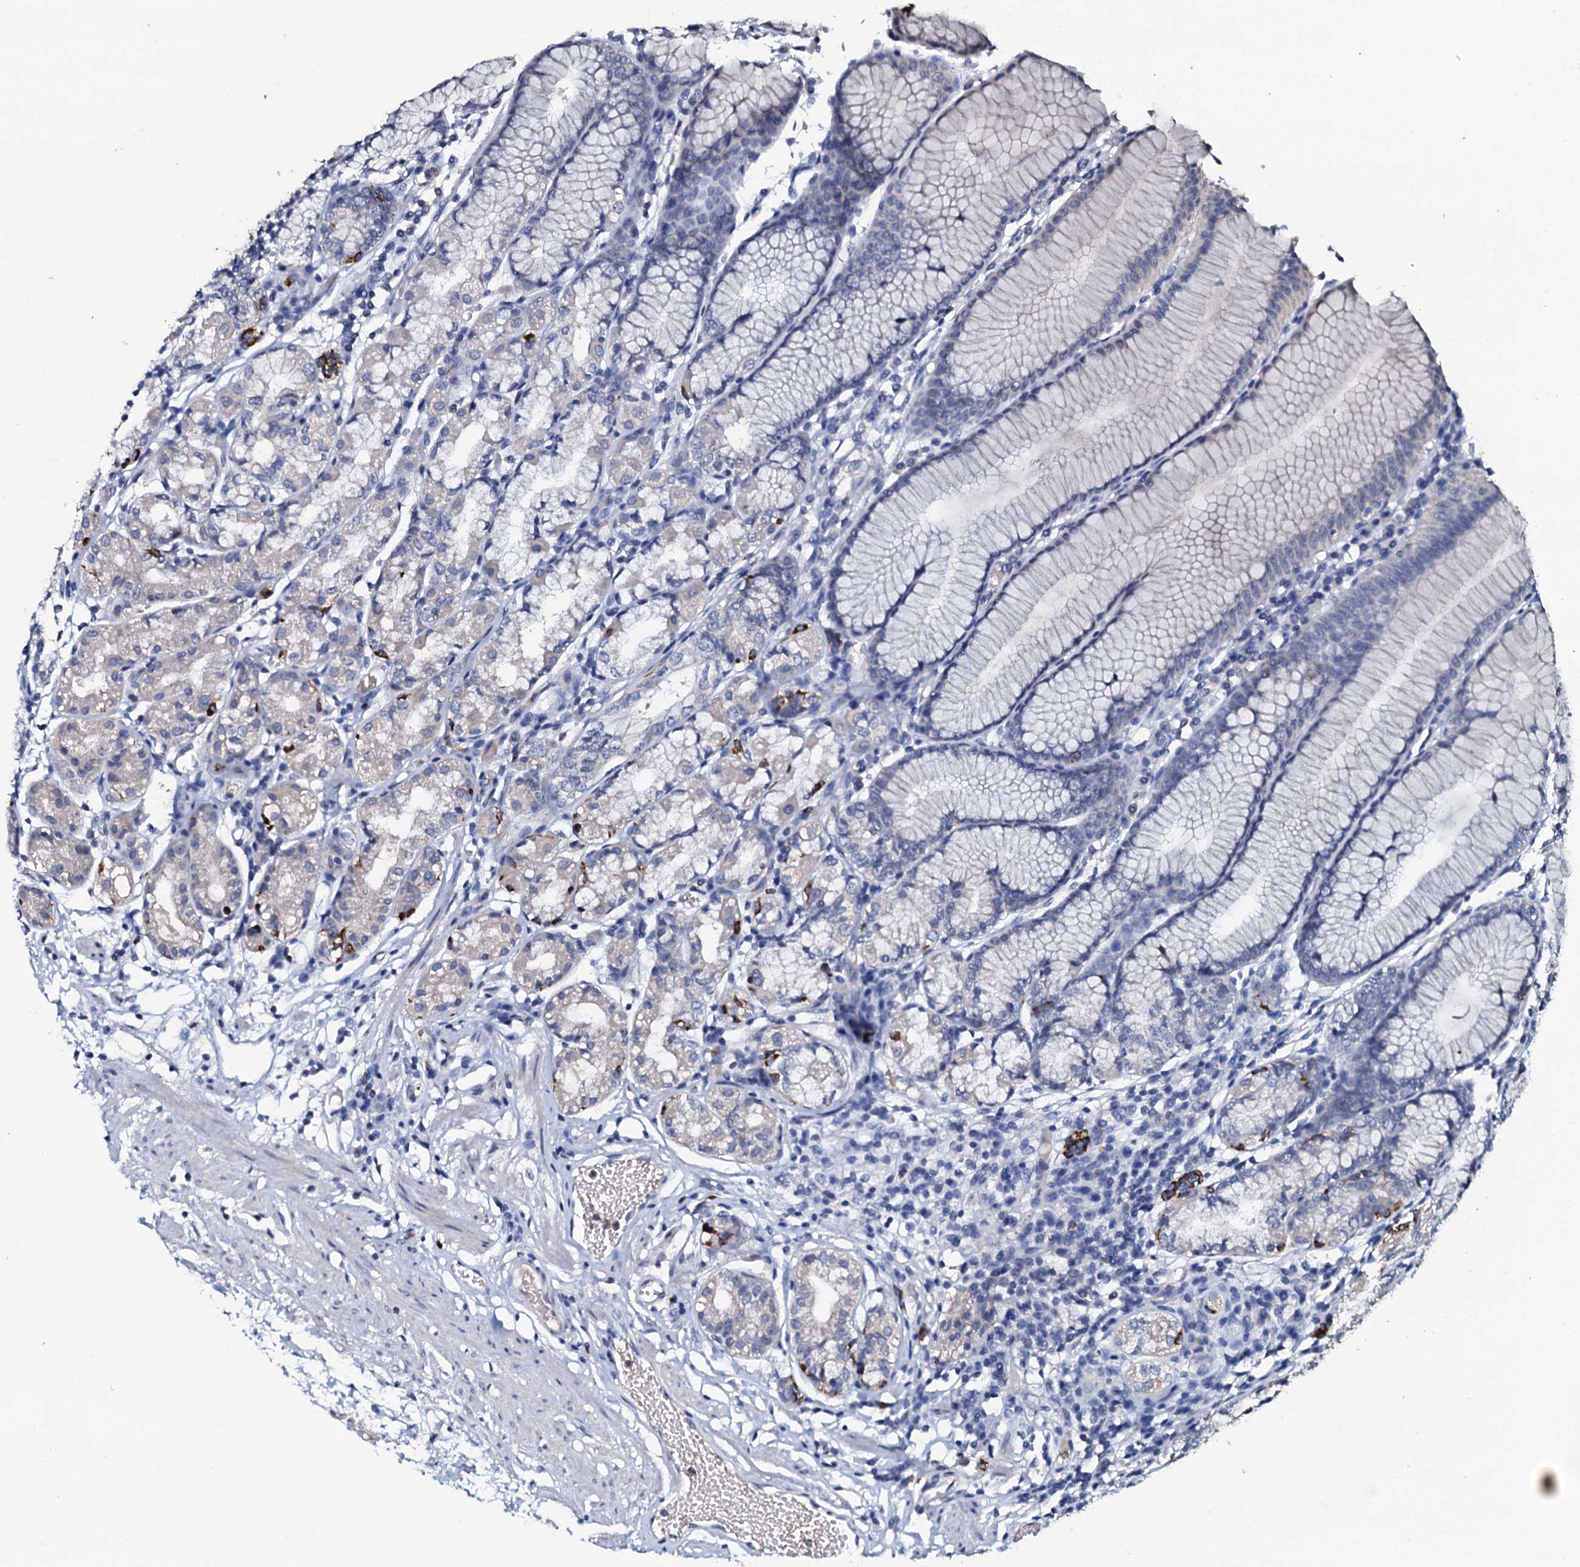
{"staining": {"intensity": "strong", "quantity": "<25%", "location": "cytoplasmic/membranous"}, "tissue": "stomach", "cell_type": "Glandular cells", "image_type": "normal", "snomed": [{"axis": "morphology", "description": "Normal tissue, NOS"}, {"axis": "topography", "description": "Stomach"}], "caption": "High-power microscopy captured an immunohistochemistry (IHC) photomicrograph of unremarkable stomach, revealing strong cytoplasmic/membranous positivity in approximately <25% of glandular cells.", "gene": "CPNE2", "patient": {"sex": "female", "age": 57}}